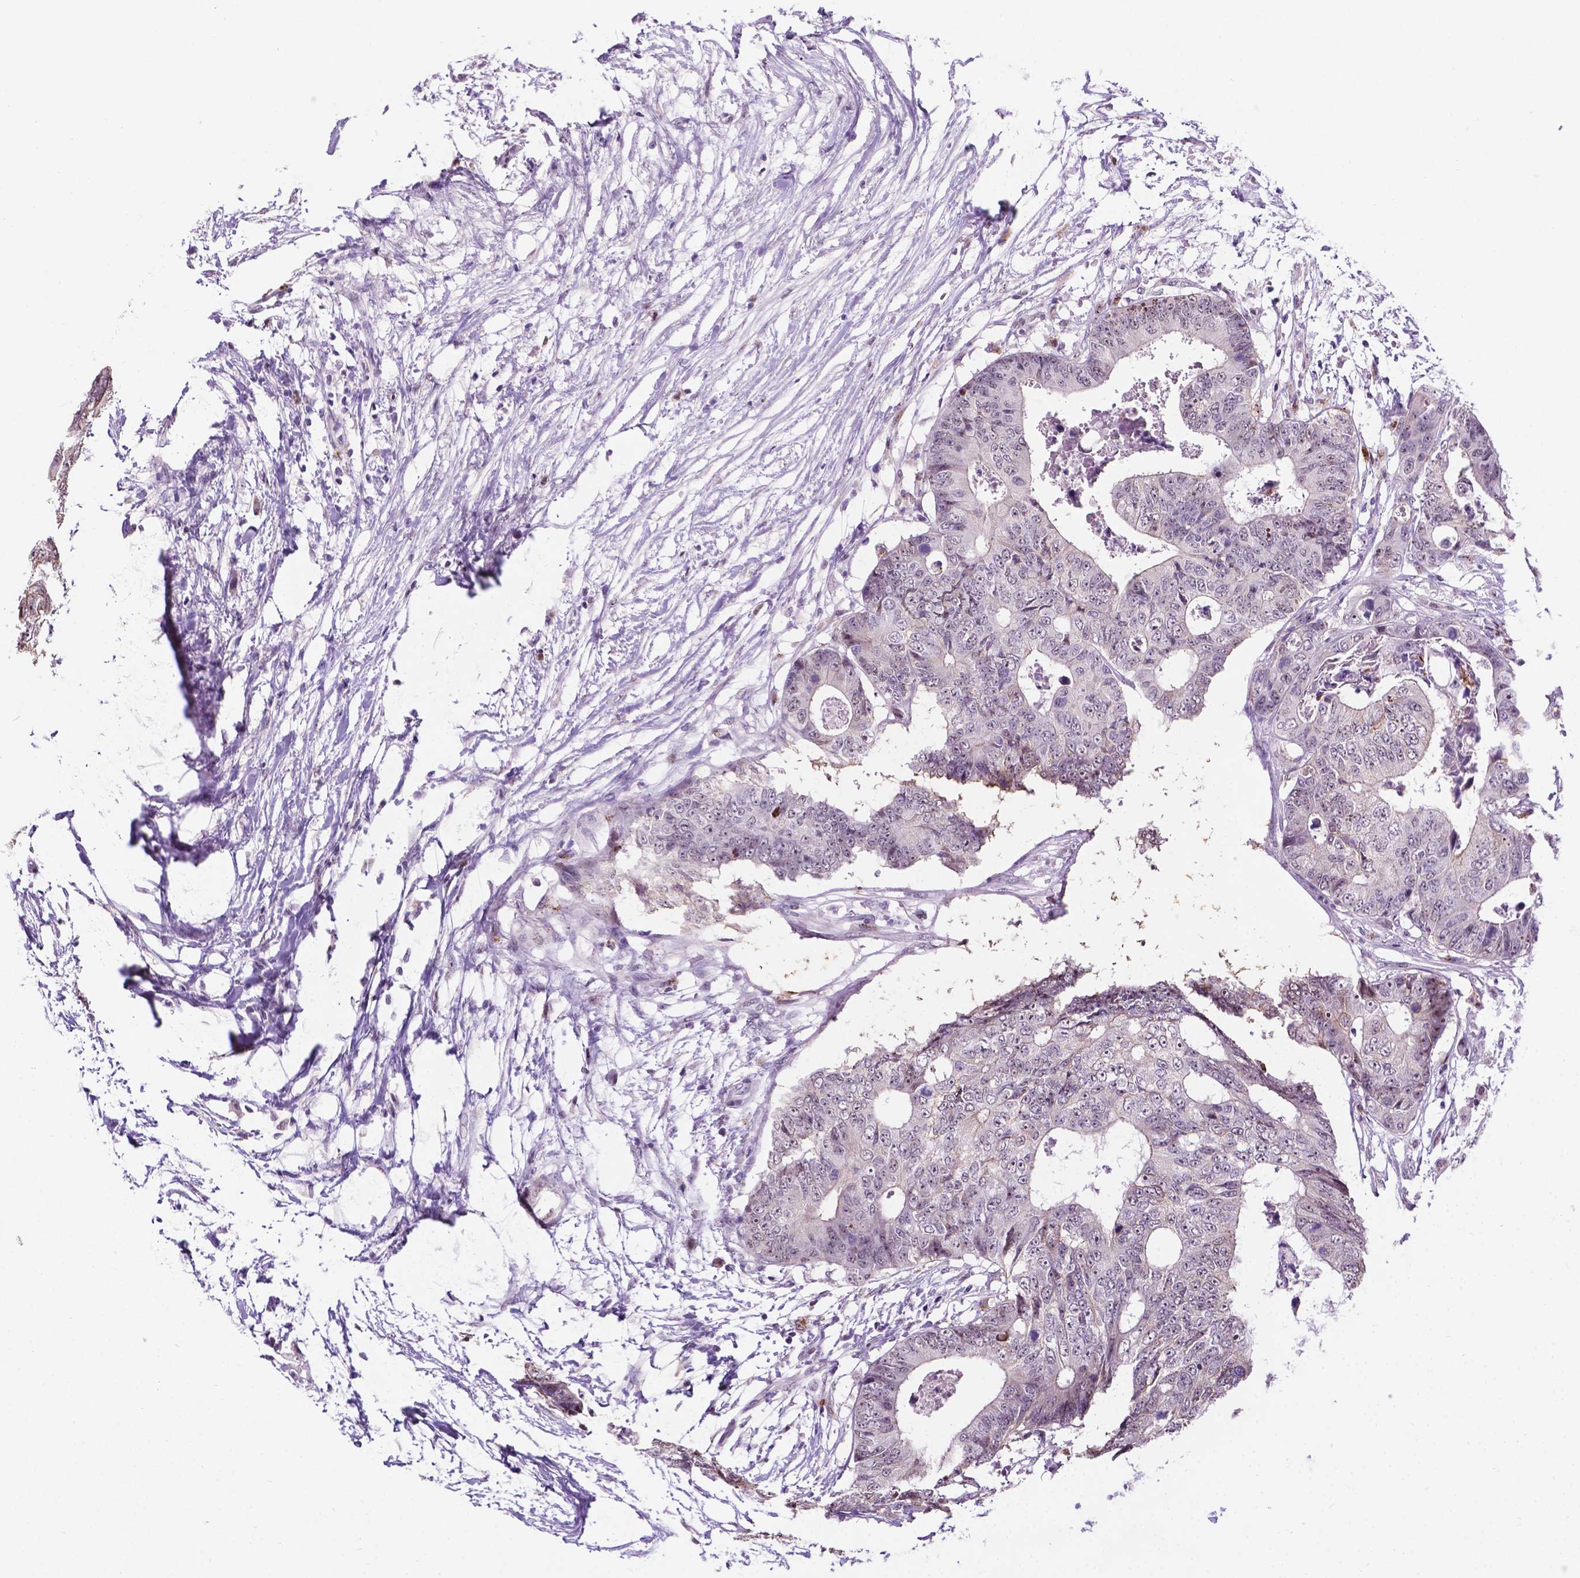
{"staining": {"intensity": "negative", "quantity": "none", "location": "none"}, "tissue": "colorectal cancer", "cell_type": "Tumor cells", "image_type": "cancer", "snomed": [{"axis": "morphology", "description": "Adenocarcinoma, NOS"}, {"axis": "topography", "description": "Colon"}], "caption": "Immunohistochemical staining of colorectal cancer (adenocarcinoma) reveals no significant expression in tumor cells.", "gene": "SMAD3", "patient": {"sex": "female", "age": 48}}